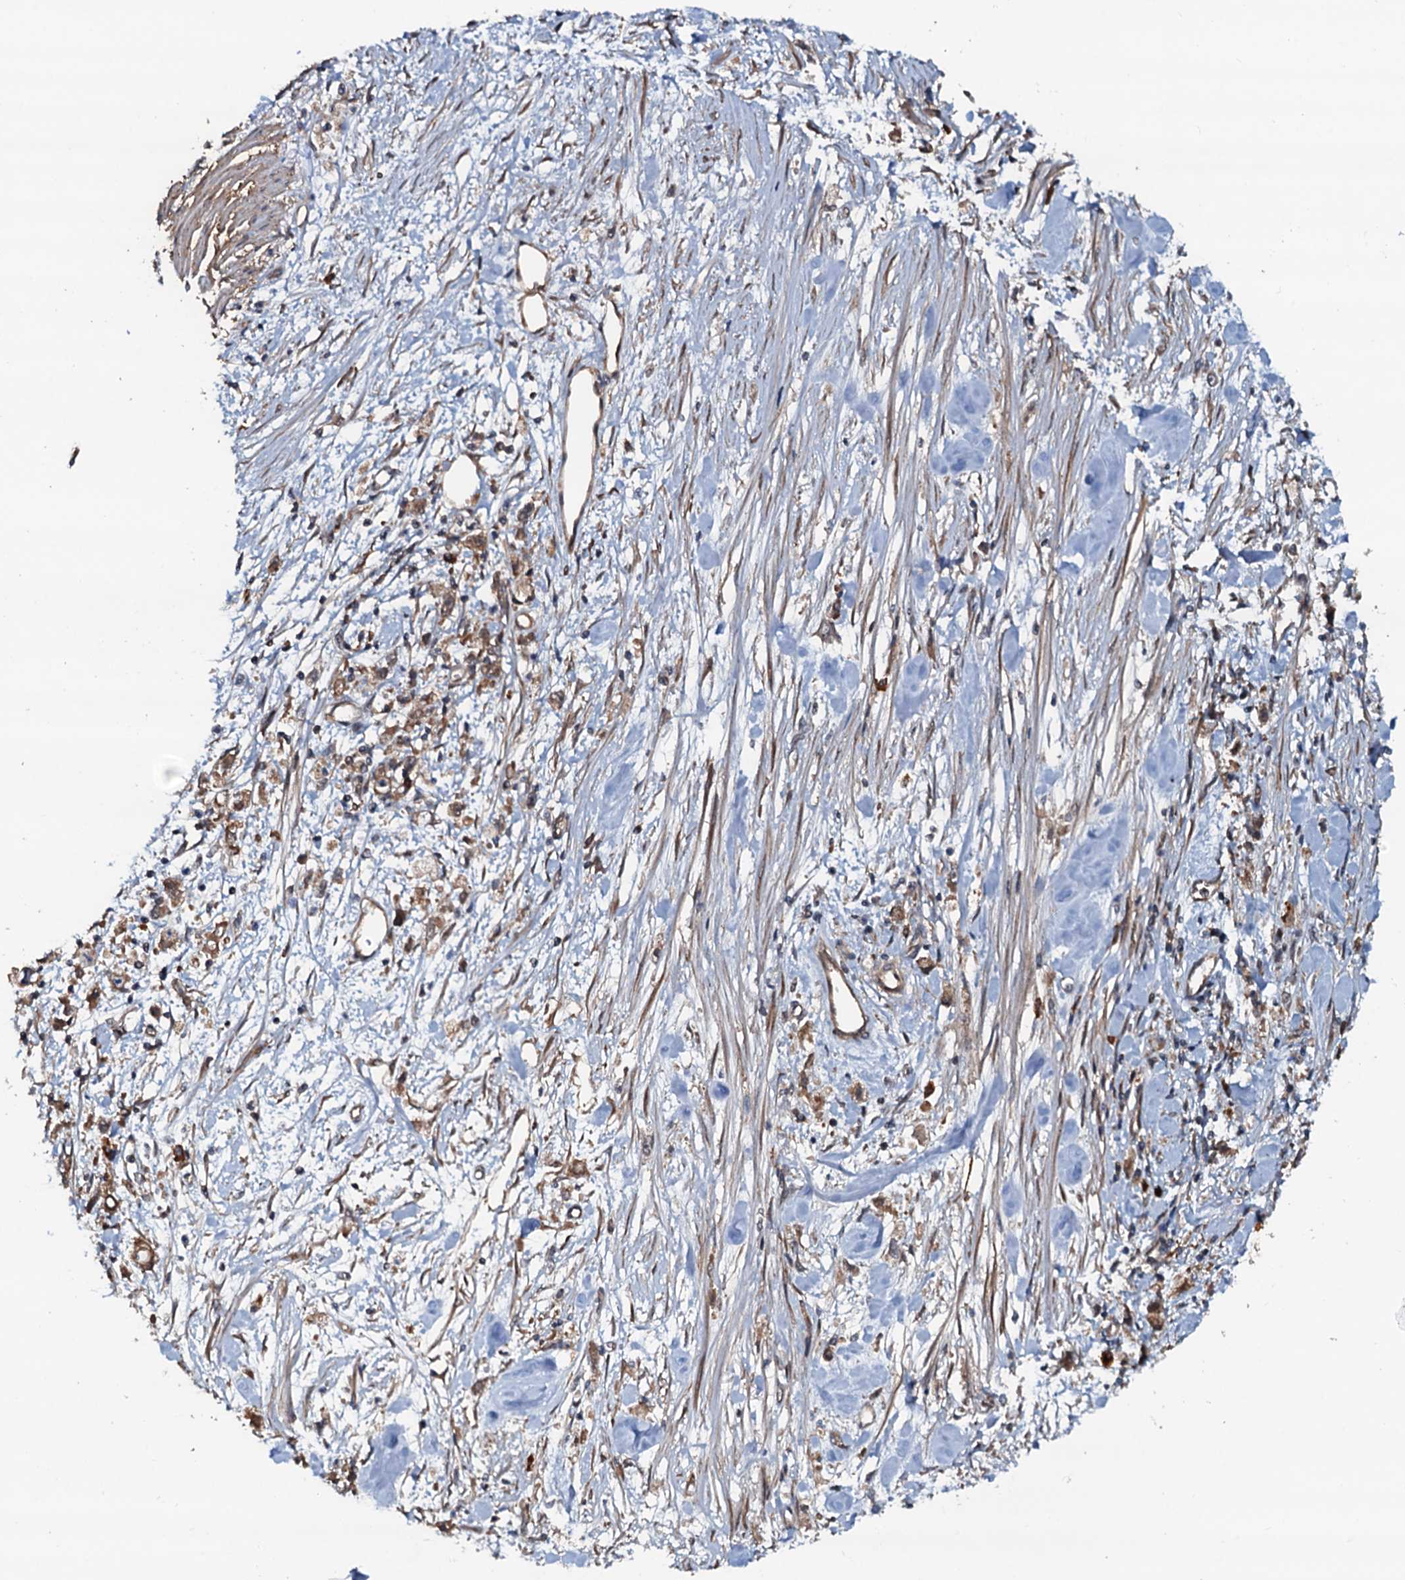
{"staining": {"intensity": "weak", "quantity": ">75%", "location": "cytoplasmic/membranous"}, "tissue": "stomach cancer", "cell_type": "Tumor cells", "image_type": "cancer", "snomed": [{"axis": "morphology", "description": "Adenocarcinoma, NOS"}, {"axis": "topography", "description": "Stomach"}], "caption": "This is an image of immunohistochemistry staining of adenocarcinoma (stomach), which shows weak positivity in the cytoplasmic/membranous of tumor cells.", "gene": "AAGAB", "patient": {"sex": "female", "age": 59}}